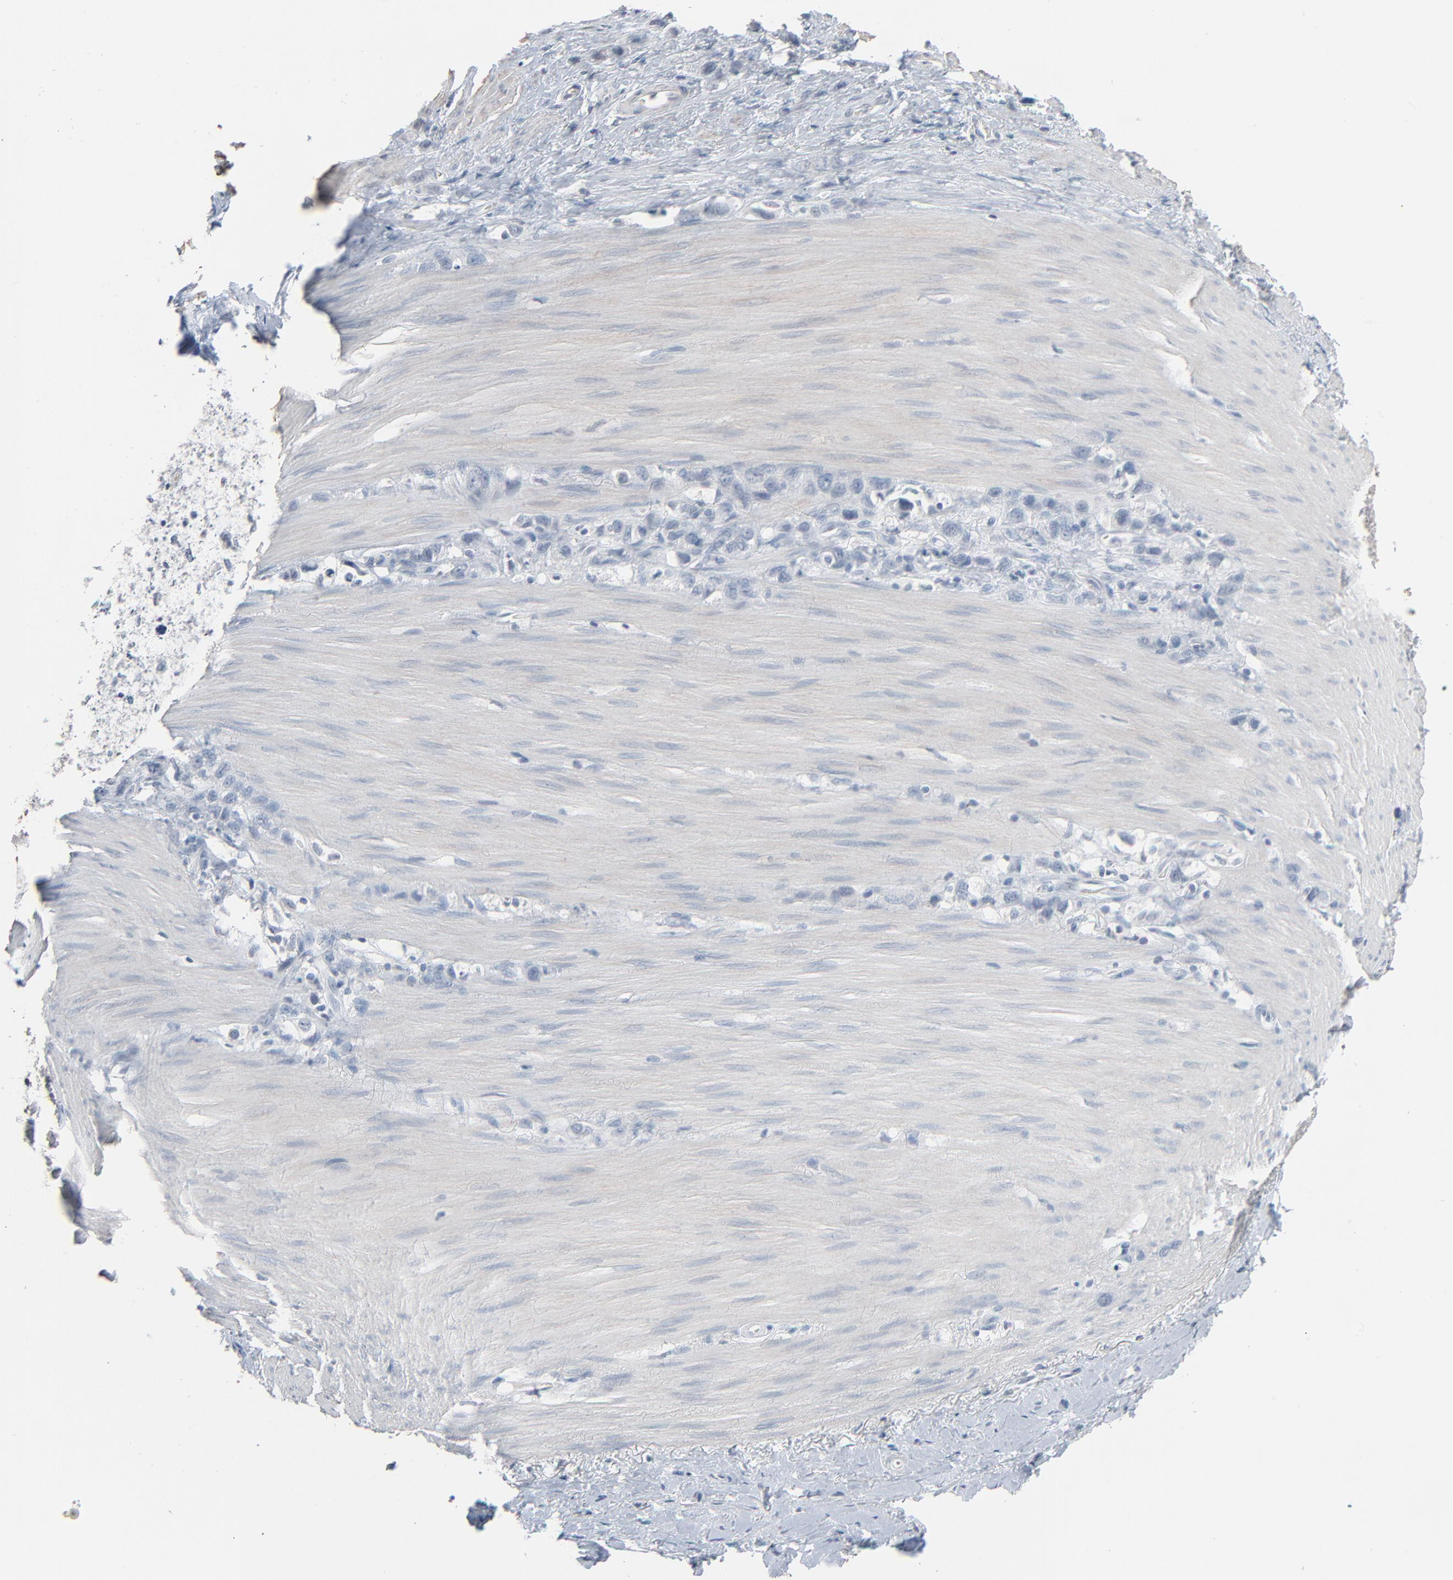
{"staining": {"intensity": "negative", "quantity": "none", "location": "none"}, "tissue": "stomach cancer", "cell_type": "Tumor cells", "image_type": "cancer", "snomed": [{"axis": "morphology", "description": "Normal tissue, NOS"}, {"axis": "morphology", "description": "Adenocarcinoma, NOS"}, {"axis": "morphology", "description": "Adenocarcinoma, High grade"}, {"axis": "topography", "description": "Stomach, upper"}, {"axis": "topography", "description": "Stomach"}], "caption": "Stomach cancer (high-grade adenocarcinoma) was stained to show a protein in brown. There is no significant staining in tumor cells.", "gene": "SAGE1", "patient": {"sex": "female", "age": 65}}